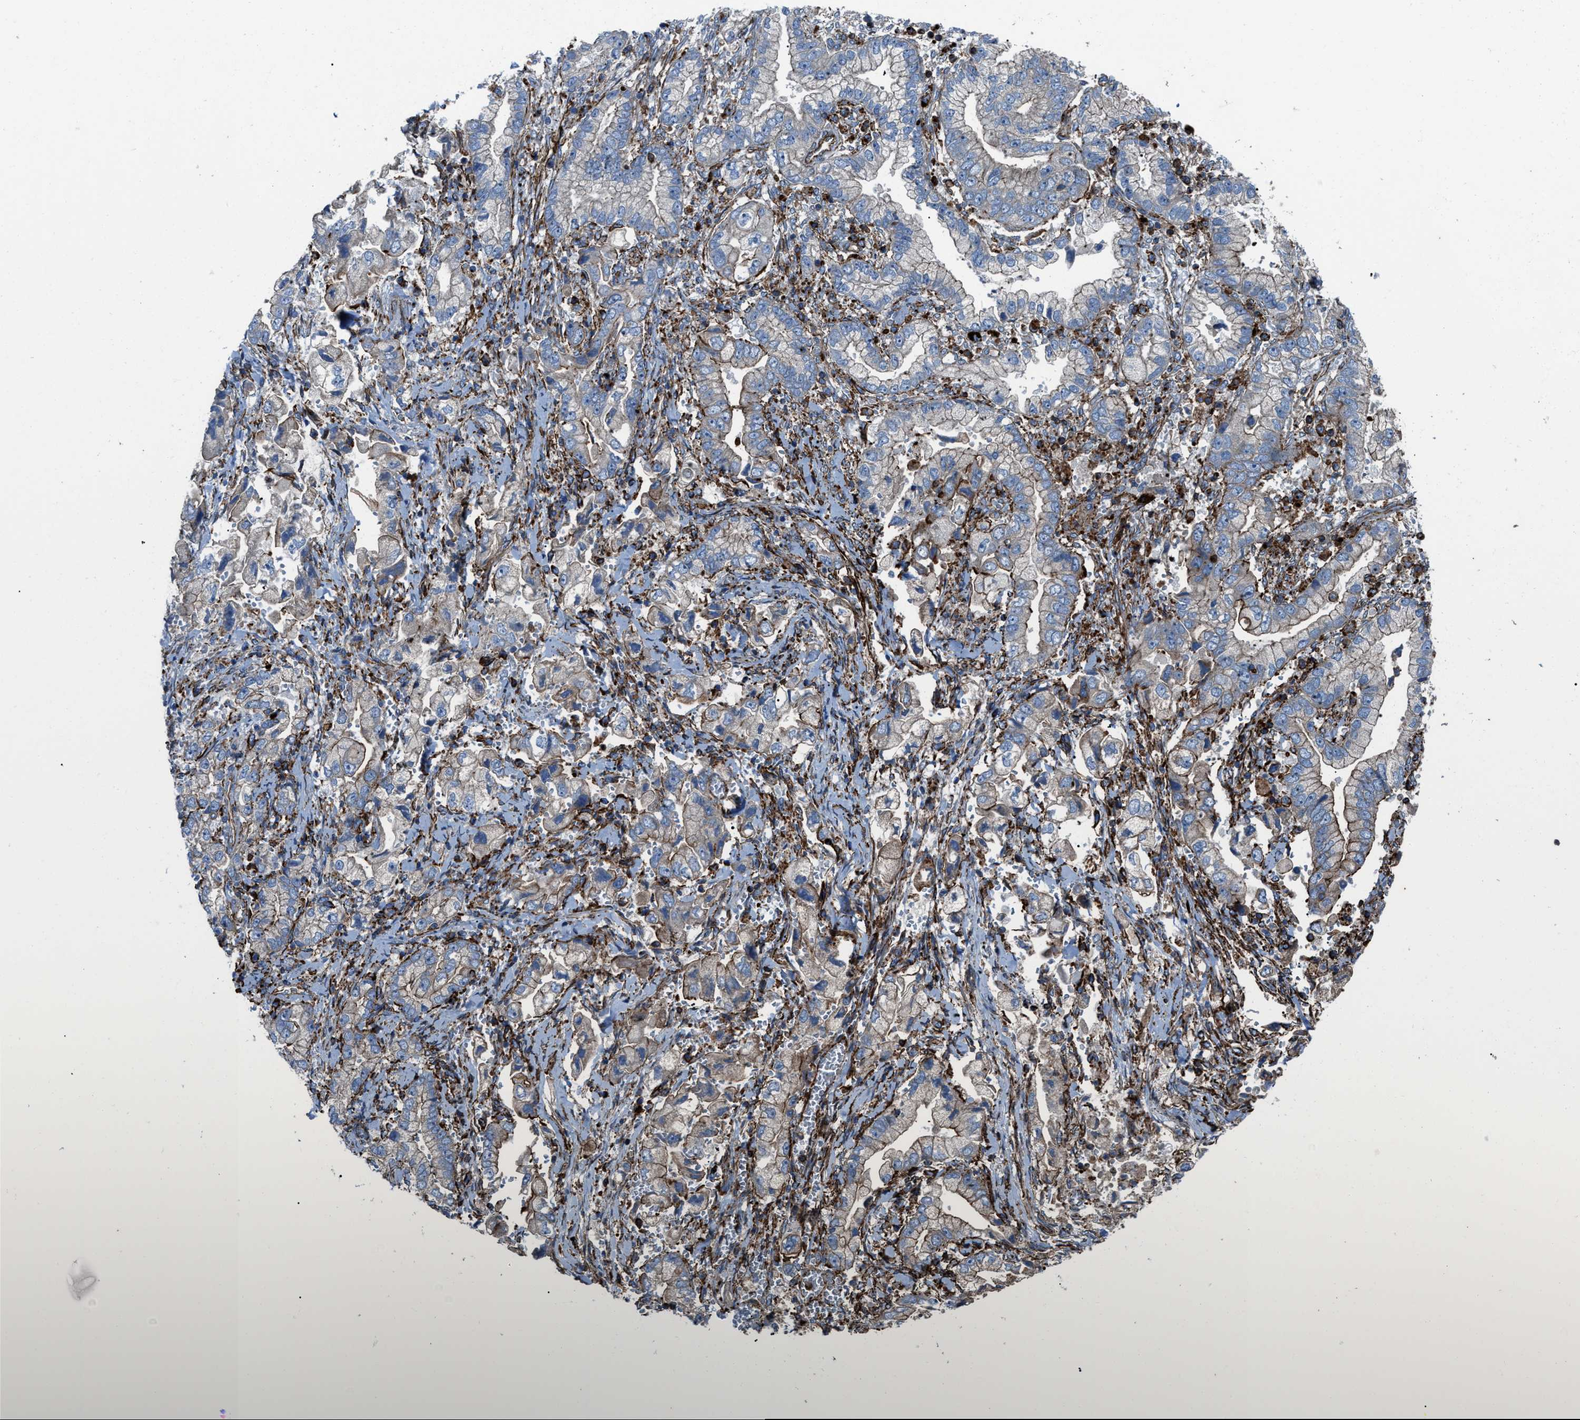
{"staining": {"intensity": "negative", "quantity": "none", "location": "none"}, "tissue": "stomach cancer", "cell_type": "Tumor cells", "image_type": "cancer", "snomed": [{"axis": "morphology", "description": "Normal tissue, NOS"}, {"axis": "morphology", "description": "Adenocarcinoma, NOS"}, {"axis": "topography", "description": "Stomach"}], "caption": "High power microscopy photomicrograph of an IHC histopathology image of adenocarcinoma (stomach), revealing no significant positivity in tumor cells.", "gene": "AGPAT2", "patient": {"sex": "male", "age": 62}}